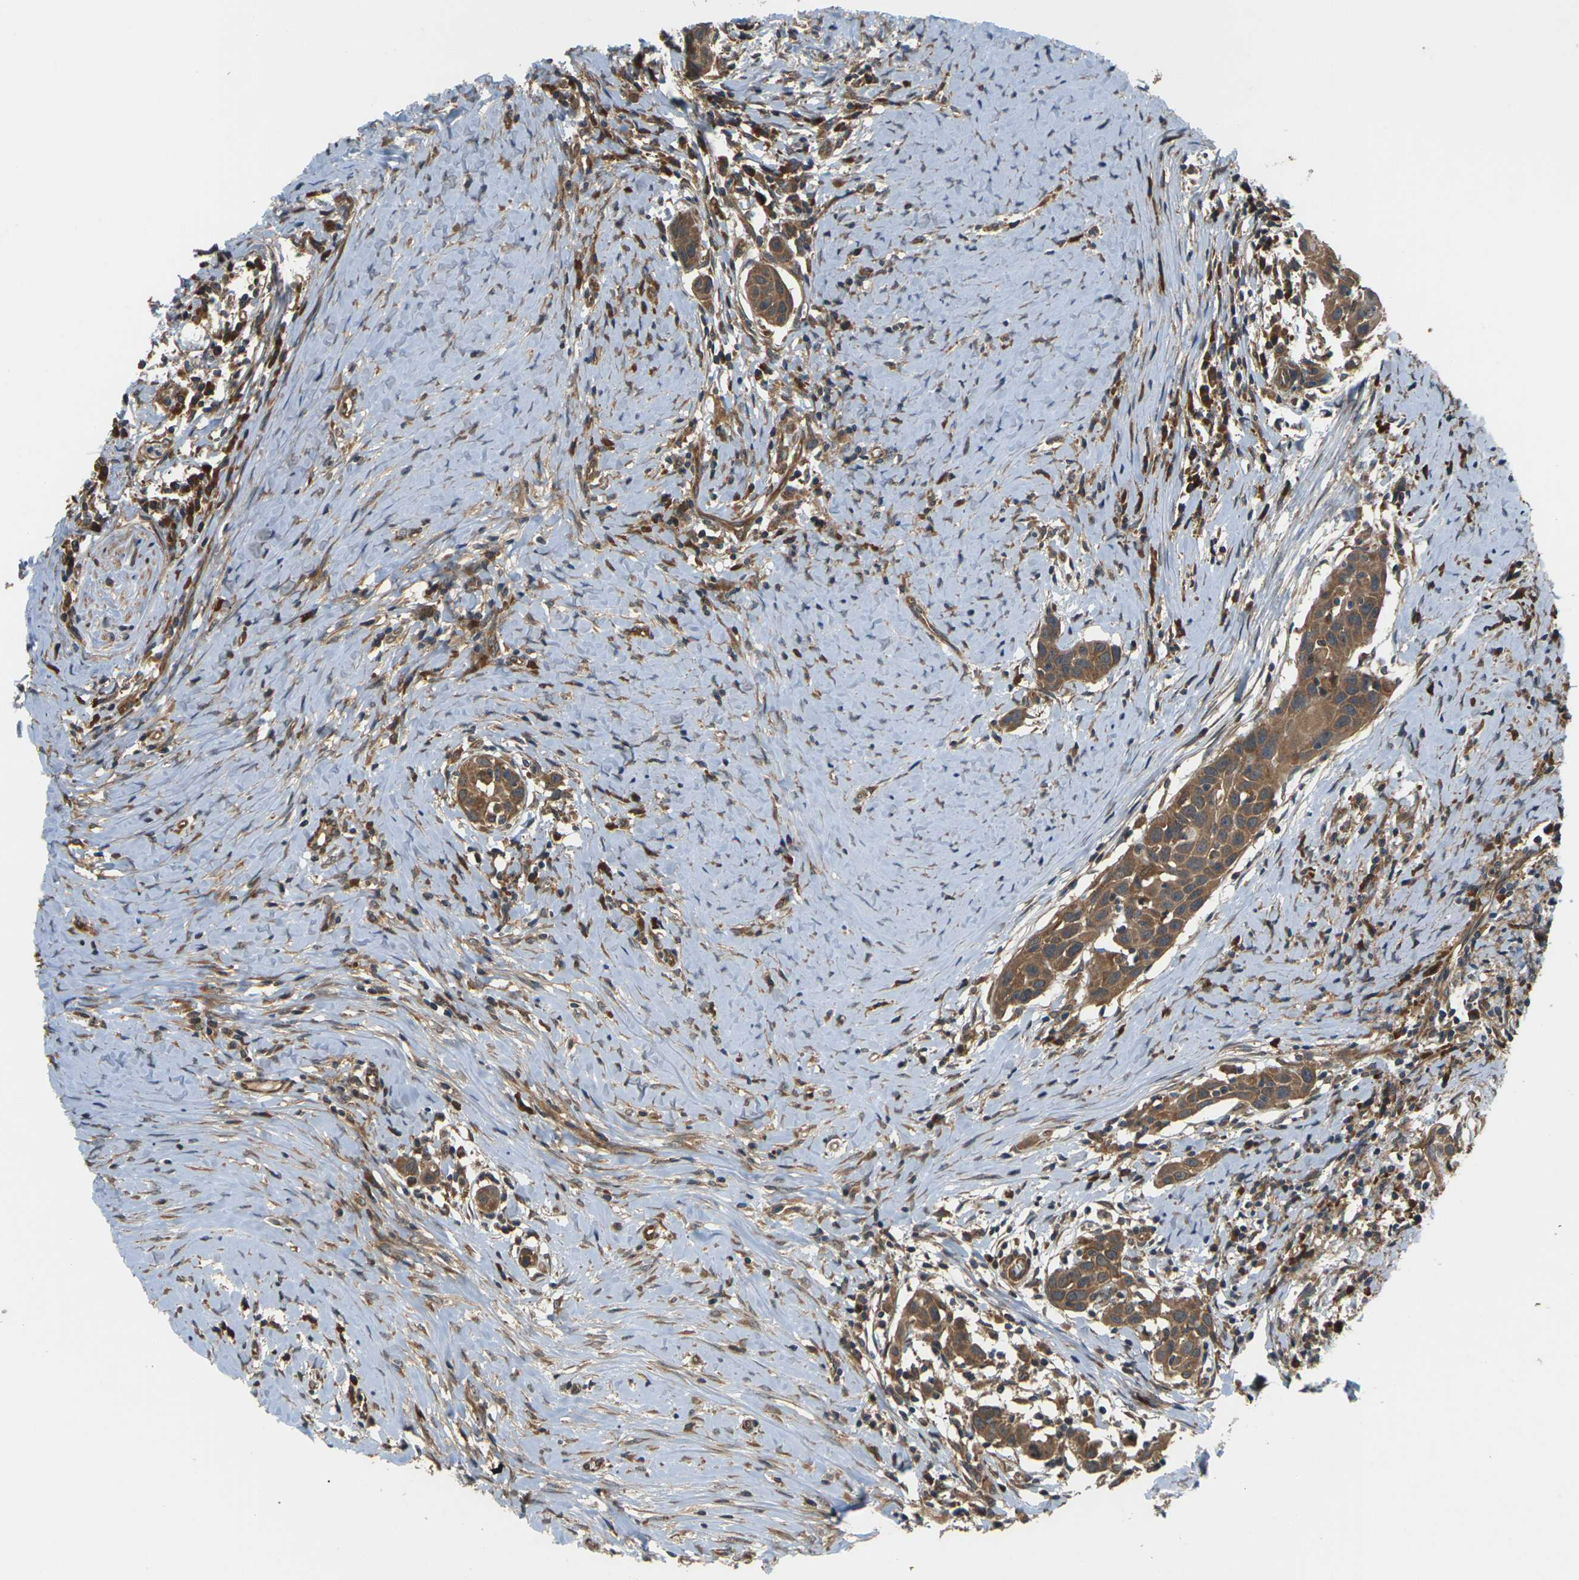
{"staining": {"intensity": "strong", "quantity": ">75%", "location": "cytoplasmic/membranous"}, "tissue": "head and neck cancer", "cell_type": "Tumor cells", "image_type": "cancer", "snomed": [{"axis": "morphology", "description": "Squamous cell carcinoma, NOS"}, {"axis": "topography", "description": "Oral tissue"}, {"axis": "topography", "description": "Head-Neck"}], "caption": "Head and neck cancer was stained to show a protein in brown. There is high levels of strong cytoplasmic/membranous expression in about >75% of tumor cells.", "gene": "NRAS", "patient": {"sex": "female", "age": 50}}